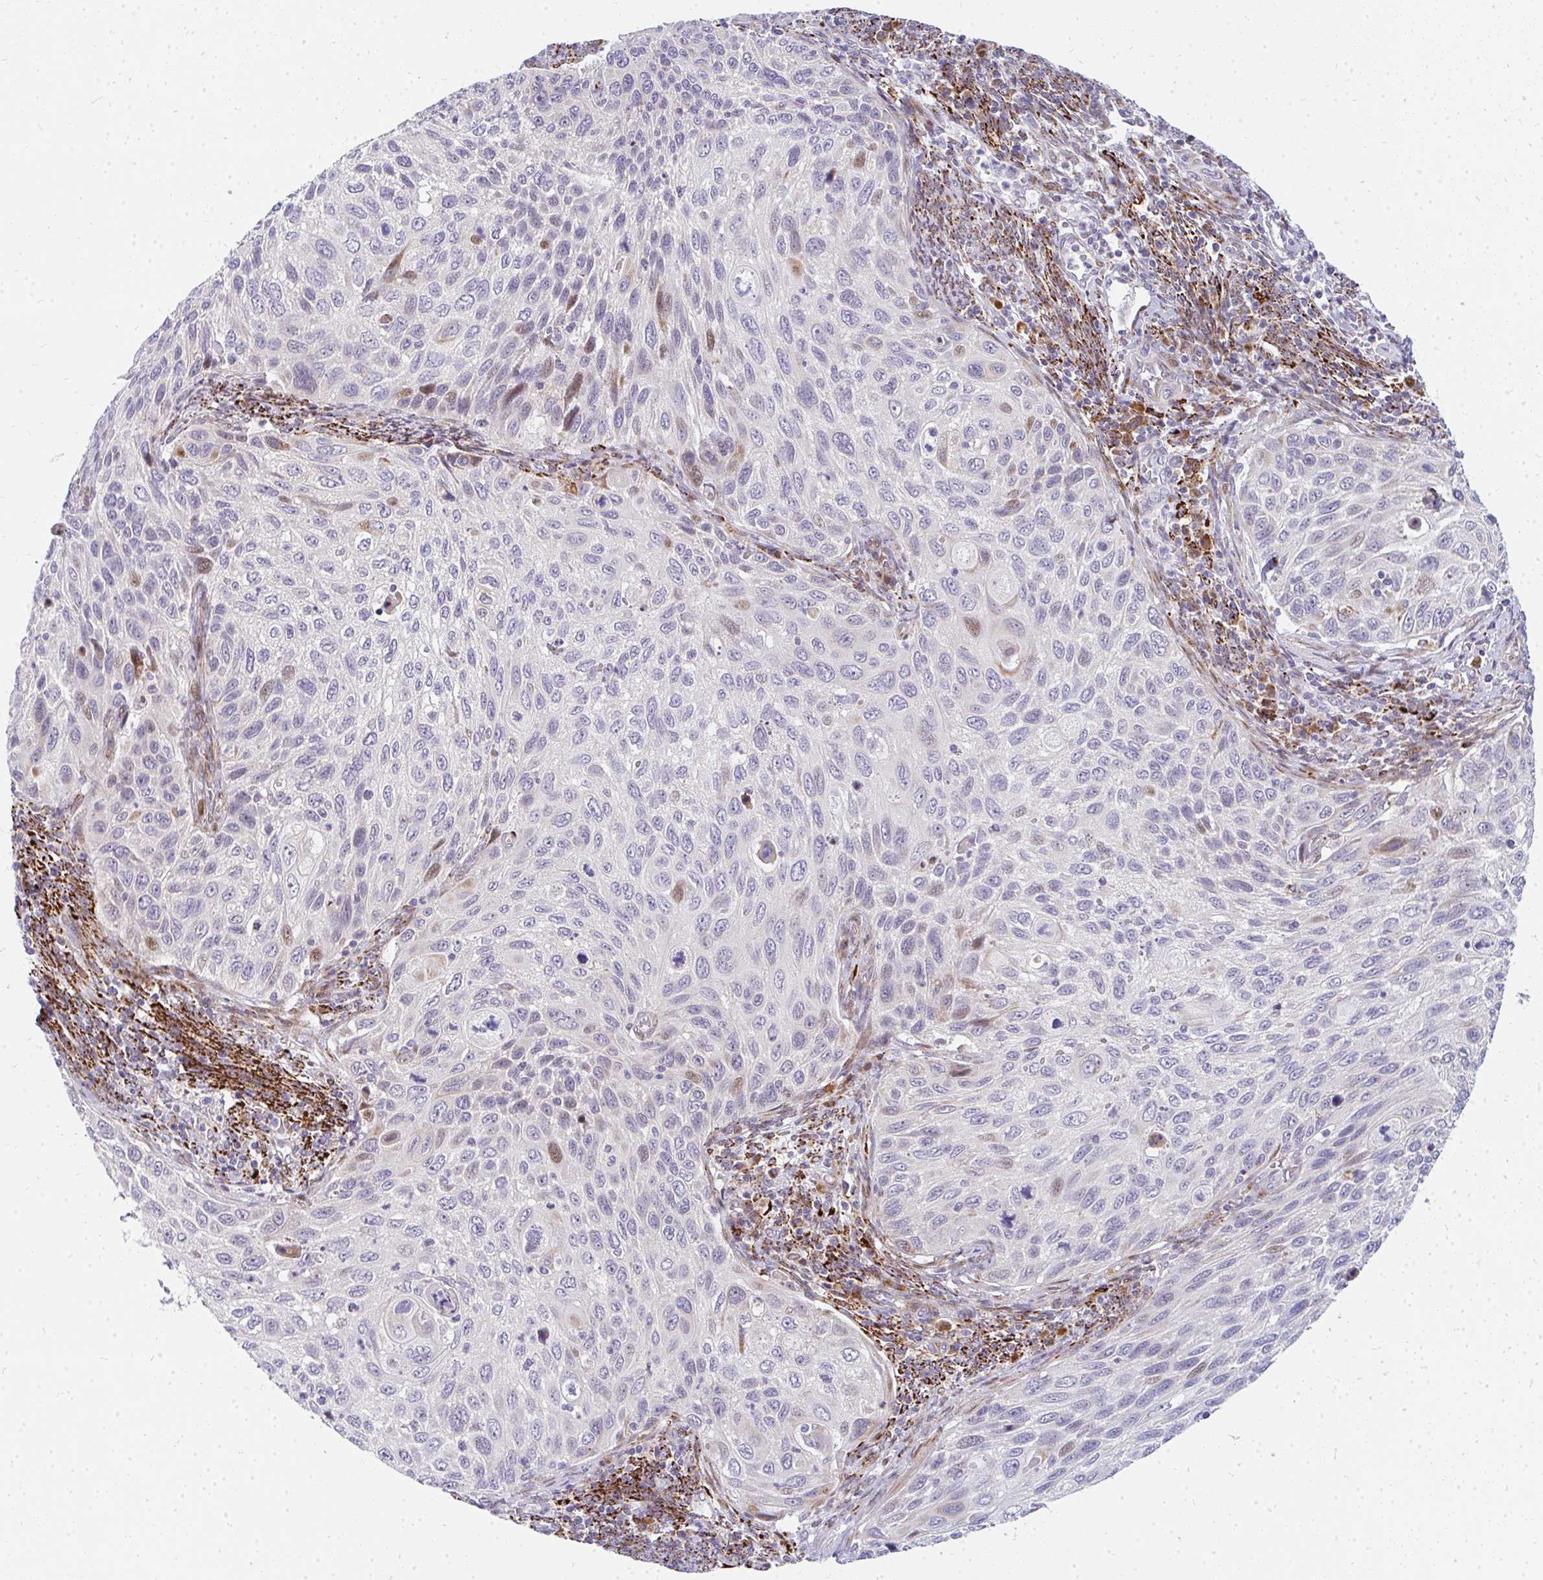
{"staining": {"intensity": "moderate", "quantity": "<25%", "location": "cytoplasmic/membranous,nuclear"}, "tissue": "cervical cancer", "cell_type": "Tumor cells", "image_type": "cancer", "snomed": [{"axis": "morphology", "description": "Squamous cell carcinoma, NOS"}, {"axis": "topography", "description": "Cervix"}], "caption": "The image displays immunohistochemical staining of squamous cell carcinoma (cervical). There is moderate cytoplasmic/membranous and nuclear expression is identified in approximately <25% of tumor cells.", "gene": "PLA2G5", "patient": {"sex": "female", "age": 70}}